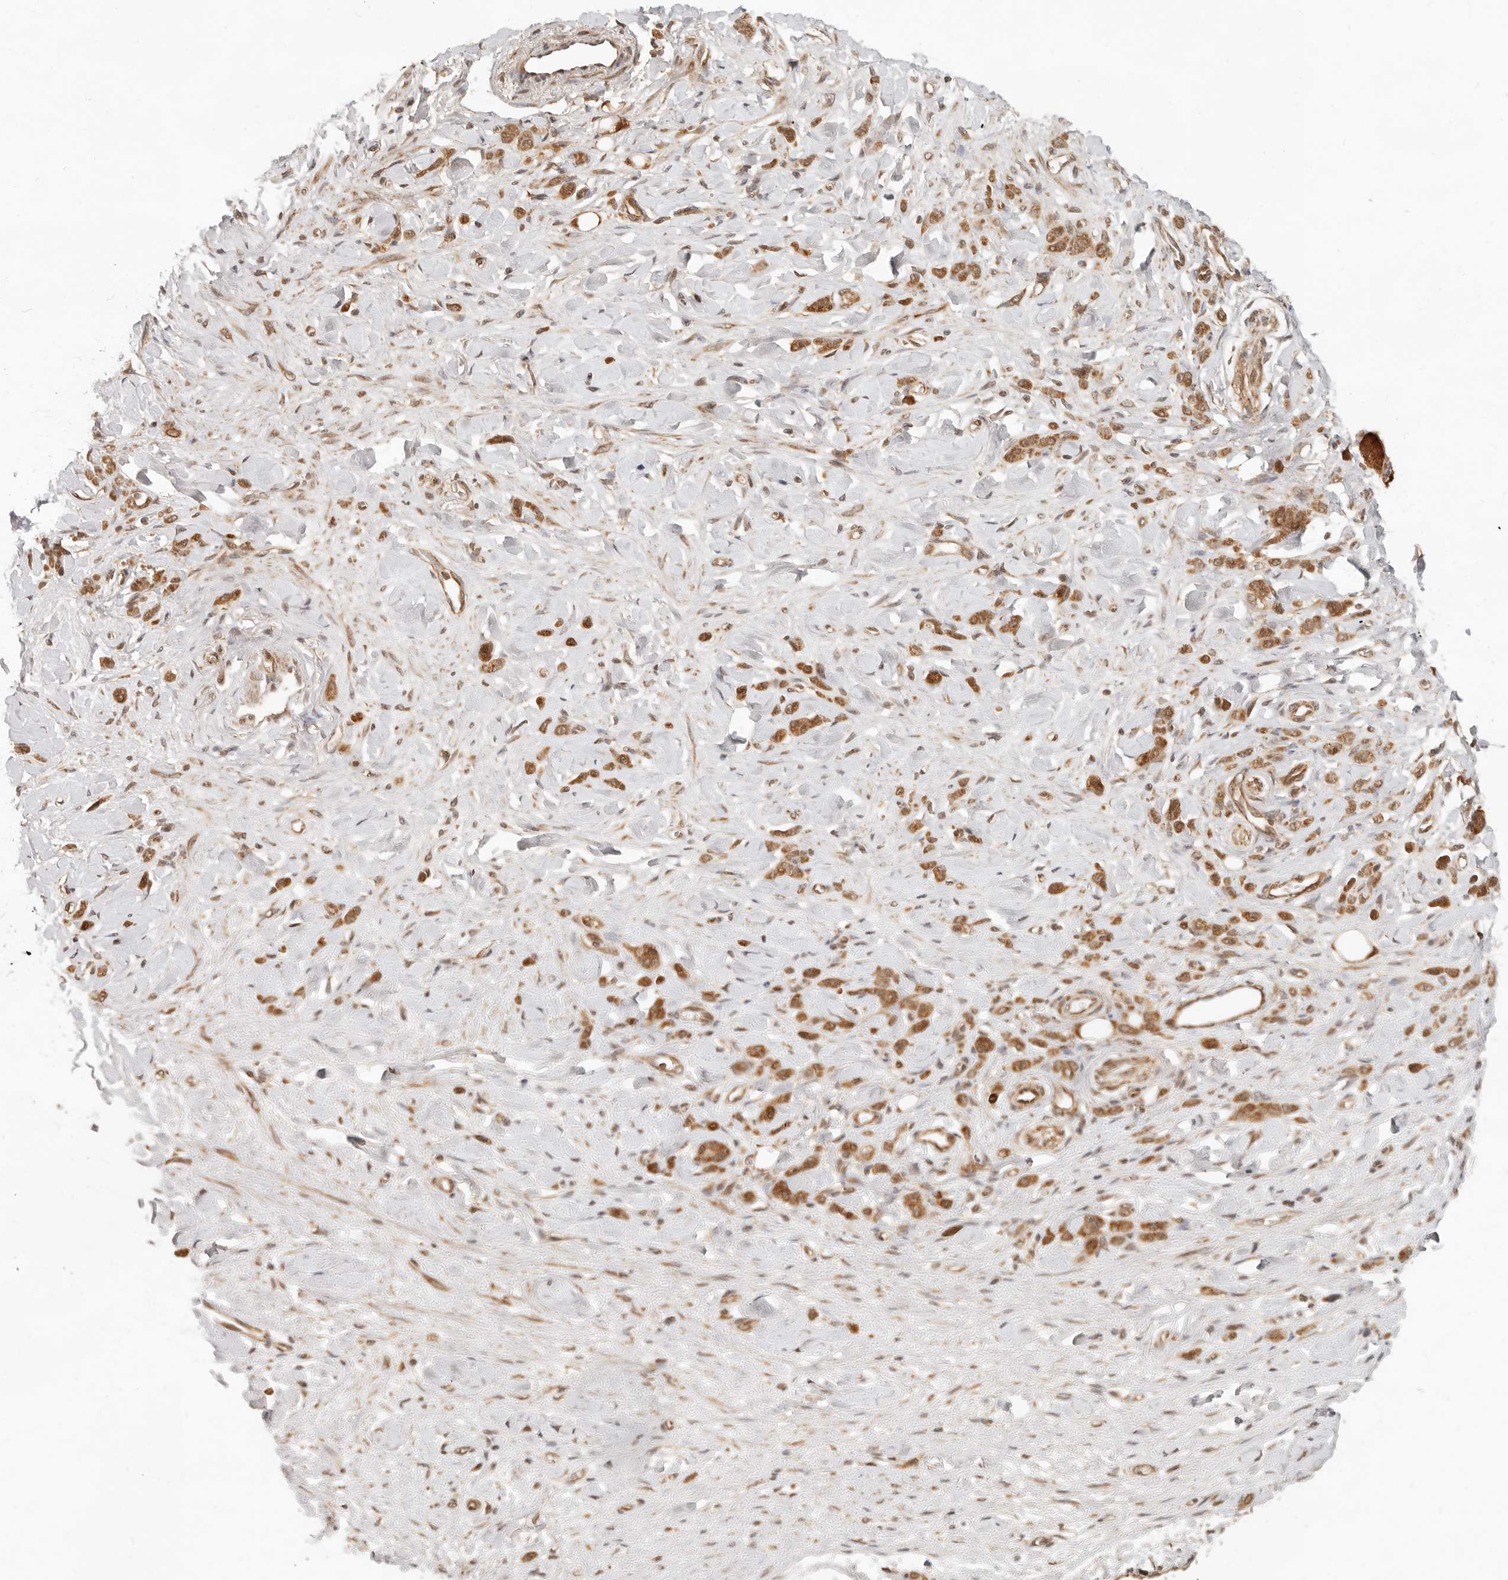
{"staining": {"intensity": "moderate", "quantity": ">75%", "location": "cytoplasmic/membranous"}, "tissue": "stomach cancer", "cell_type": "Tumor cells", "image_type": "cancer", "snomed": [{"axis": "morphology", "description": "Normal tissue, NOS"}, {"axis": "morphology", "description": "Adenocarcinoma, NOS"}, {"axis": "topography", "description": "Stomach"}], "caption": "The image demonstrates staining of adenocarcinoma (stomach), revealing moderate cytoplasmic/membranous protein positivity (brown color) within tumor cells.", "gene": "BAALC", "patient": {"sex": "male", "age": 82}}